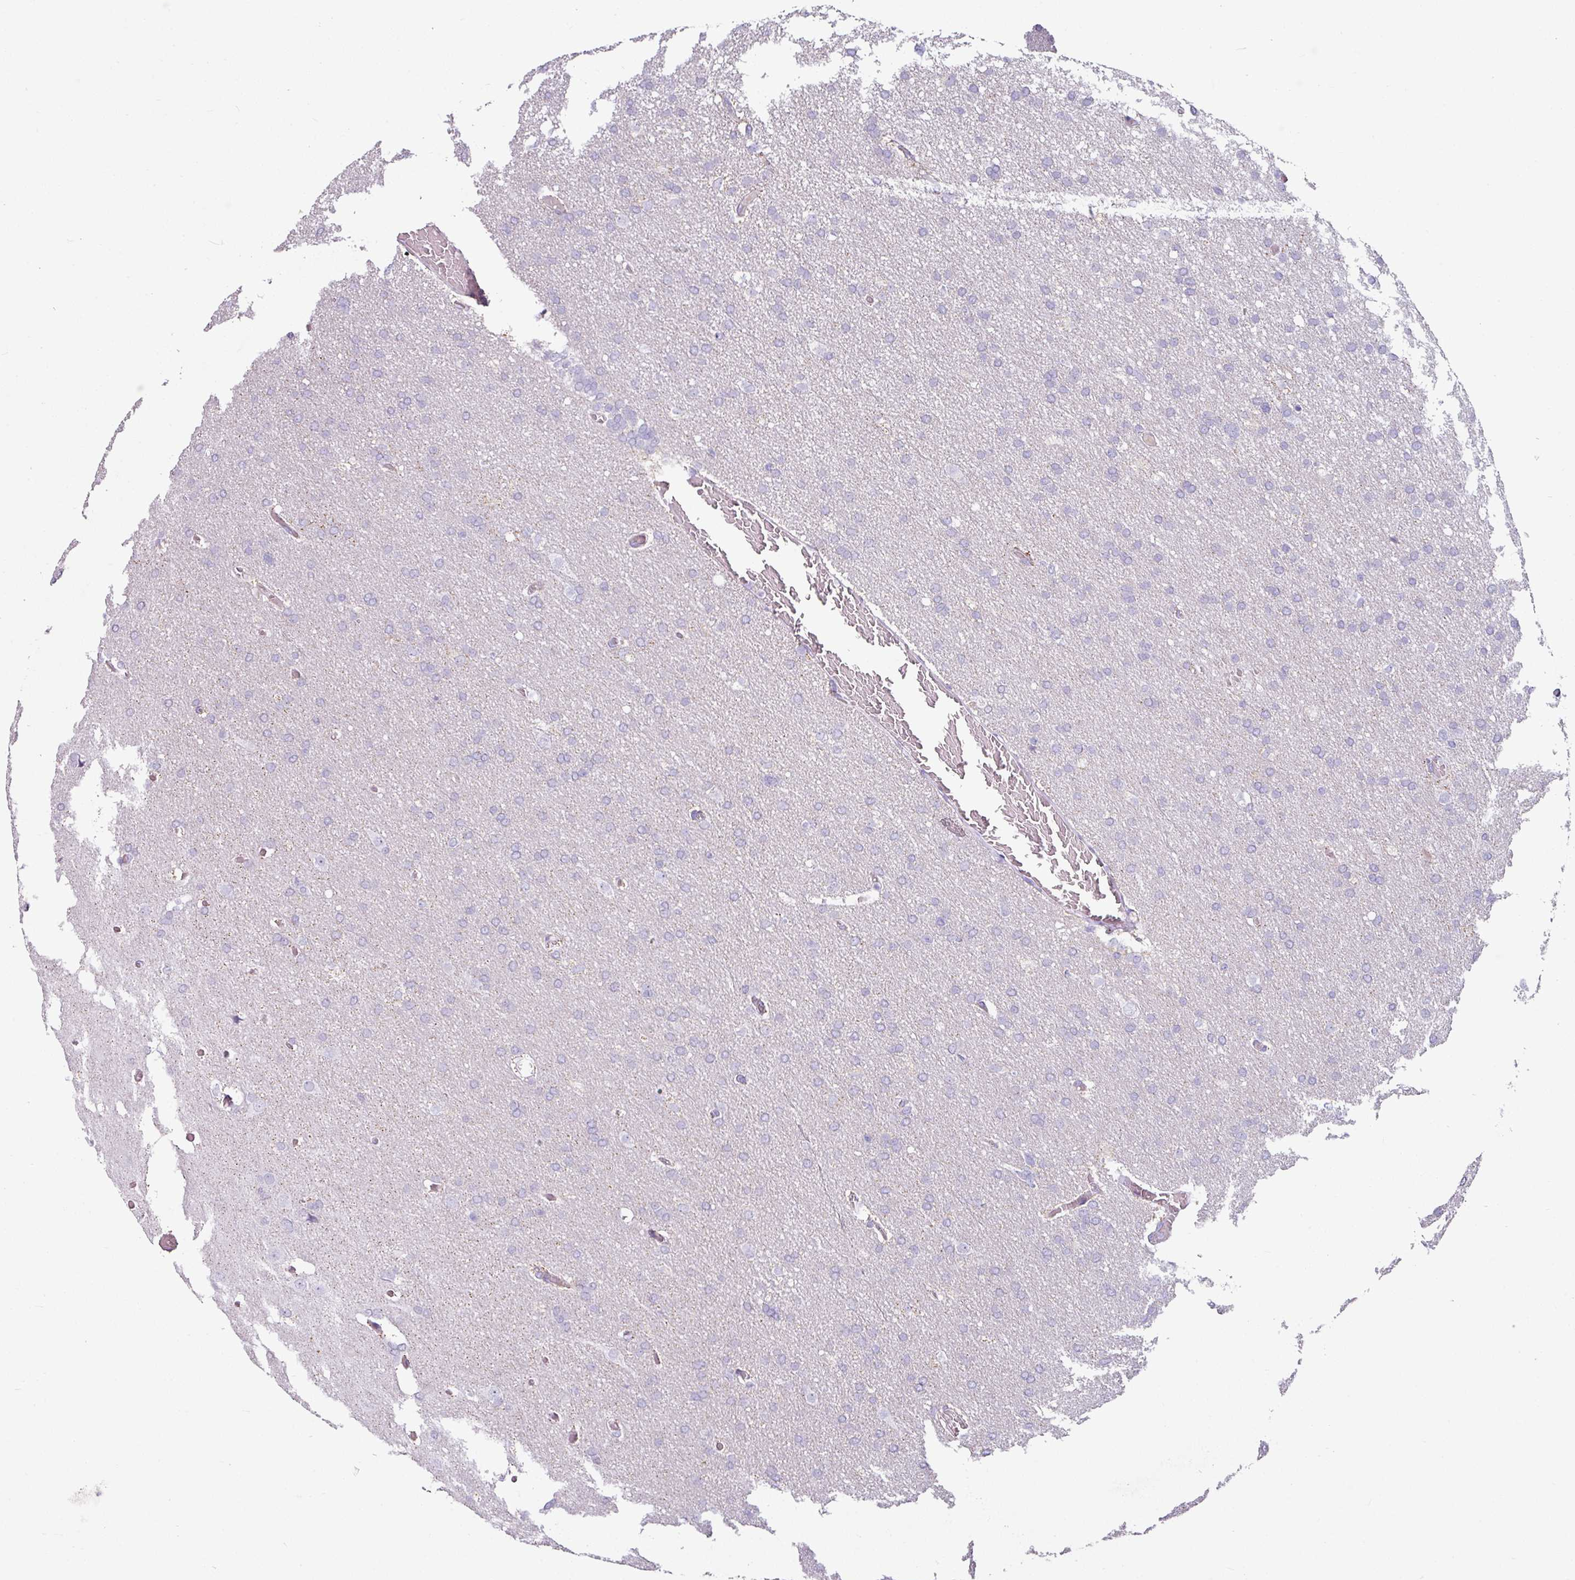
{"staining": {"intensity": "negative", "quantity": "none", "location": "none"}, "tissue": "glioma", "cell_type": "Tumor cells", "image_type": "cancer", "snomed": [{"axis": "morphology", "description": "Glioma, malignant, High grade"}, {"axis": "topography", "description": "Cerebral cortex"}], "caption": "Protein analysis of glioma shows no significant expression in tumor cells. Nuclei are stained in blue.", "gene": "CLCA1", "patient": {"sex": "female", "age": 36}}